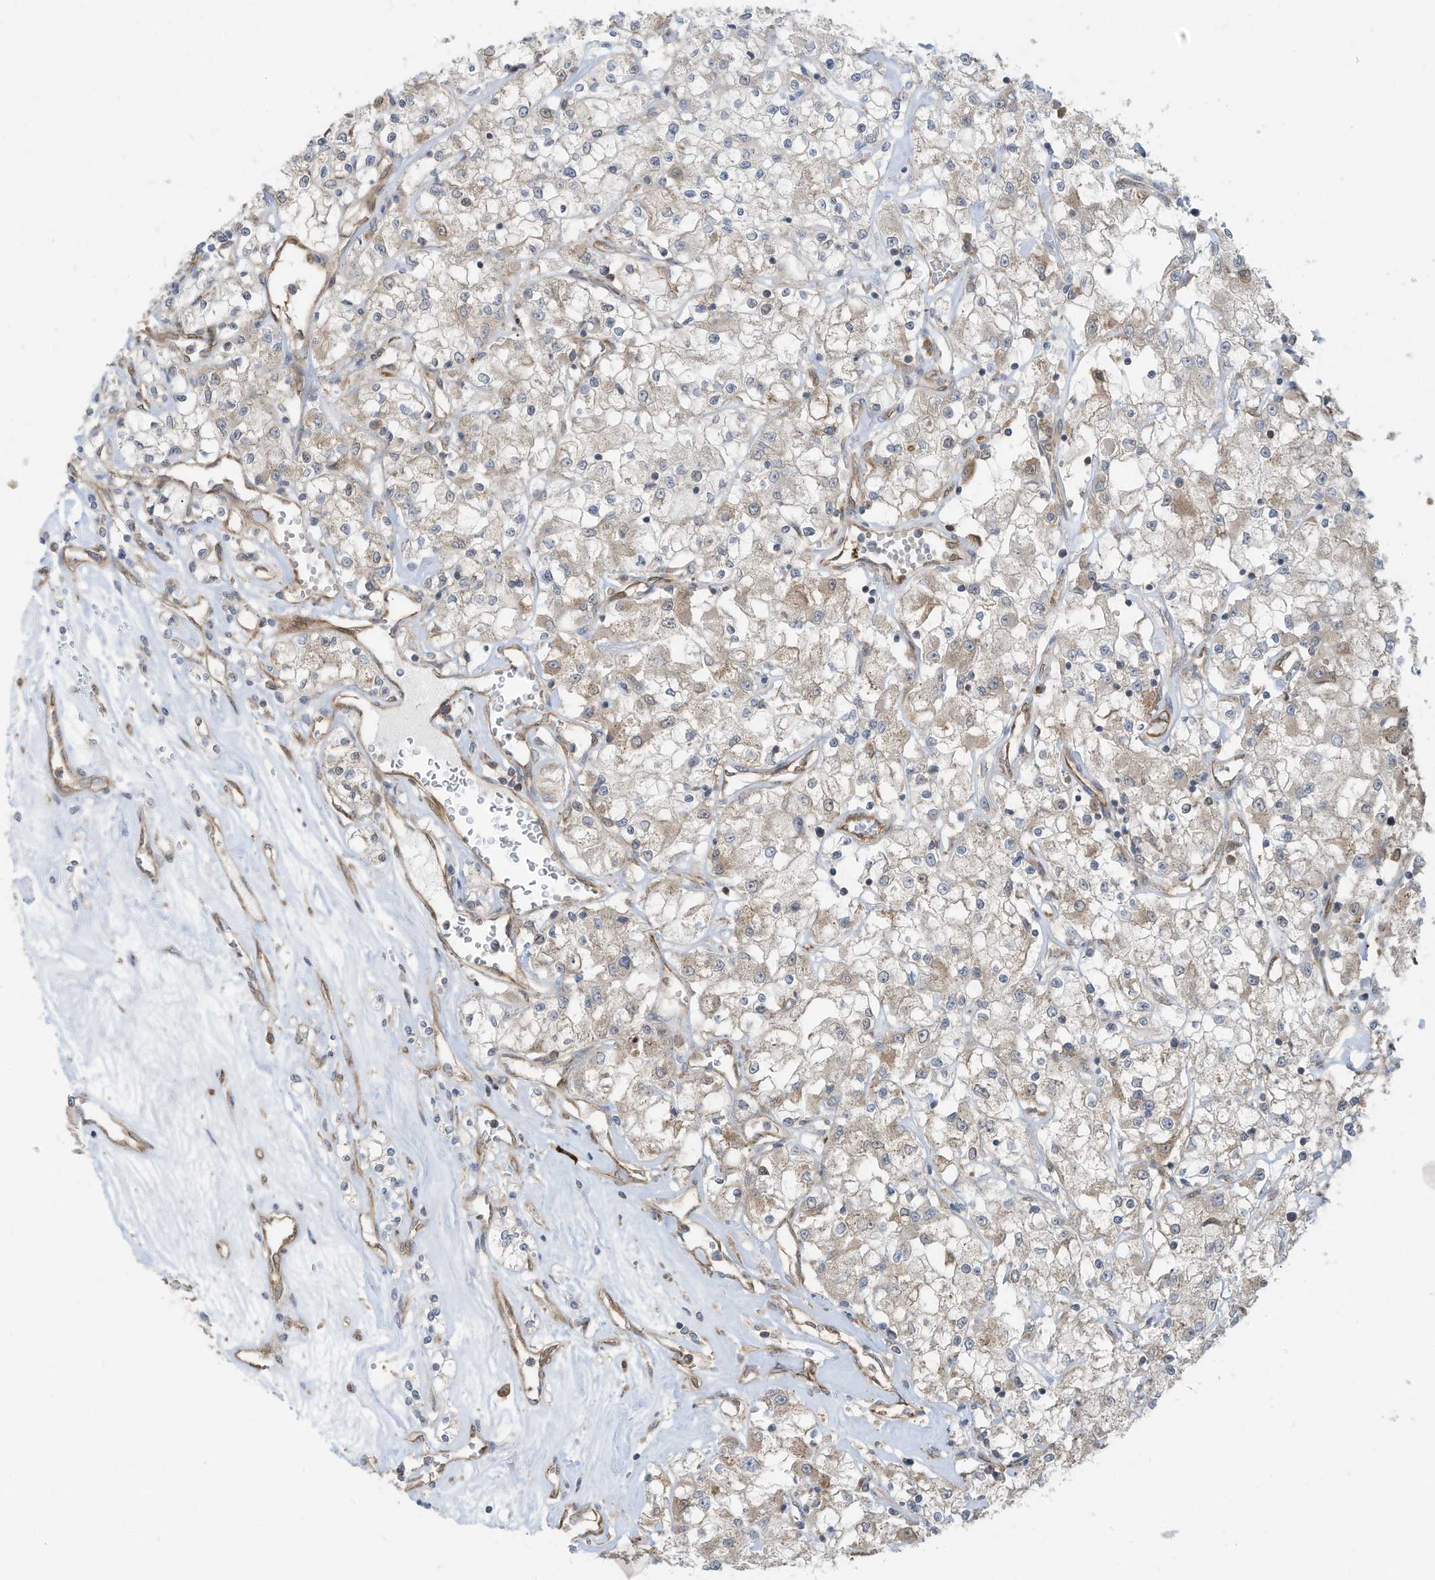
{"staining": {"intensity": "weak", "quantity": "<25%", "location": "cytoplasmic/membranous"}, "tissue": "renal cancer", "cell_type": "Tumor cells", "image_type": "cancer", "snomed": [{"axis": "morphology", "description": "Adenocarcinoma, NOS"}, {"axis": "topography", "description": "Kidney"}], "caption": "Protein analysis of adenocarcinoma (renal) displays no significant staining in tumor cells. (DAB IHC visualized using brightfield microscopy, high magnification).", "gene": "USE1", "patient": {"sex": "female", "age": 59}}